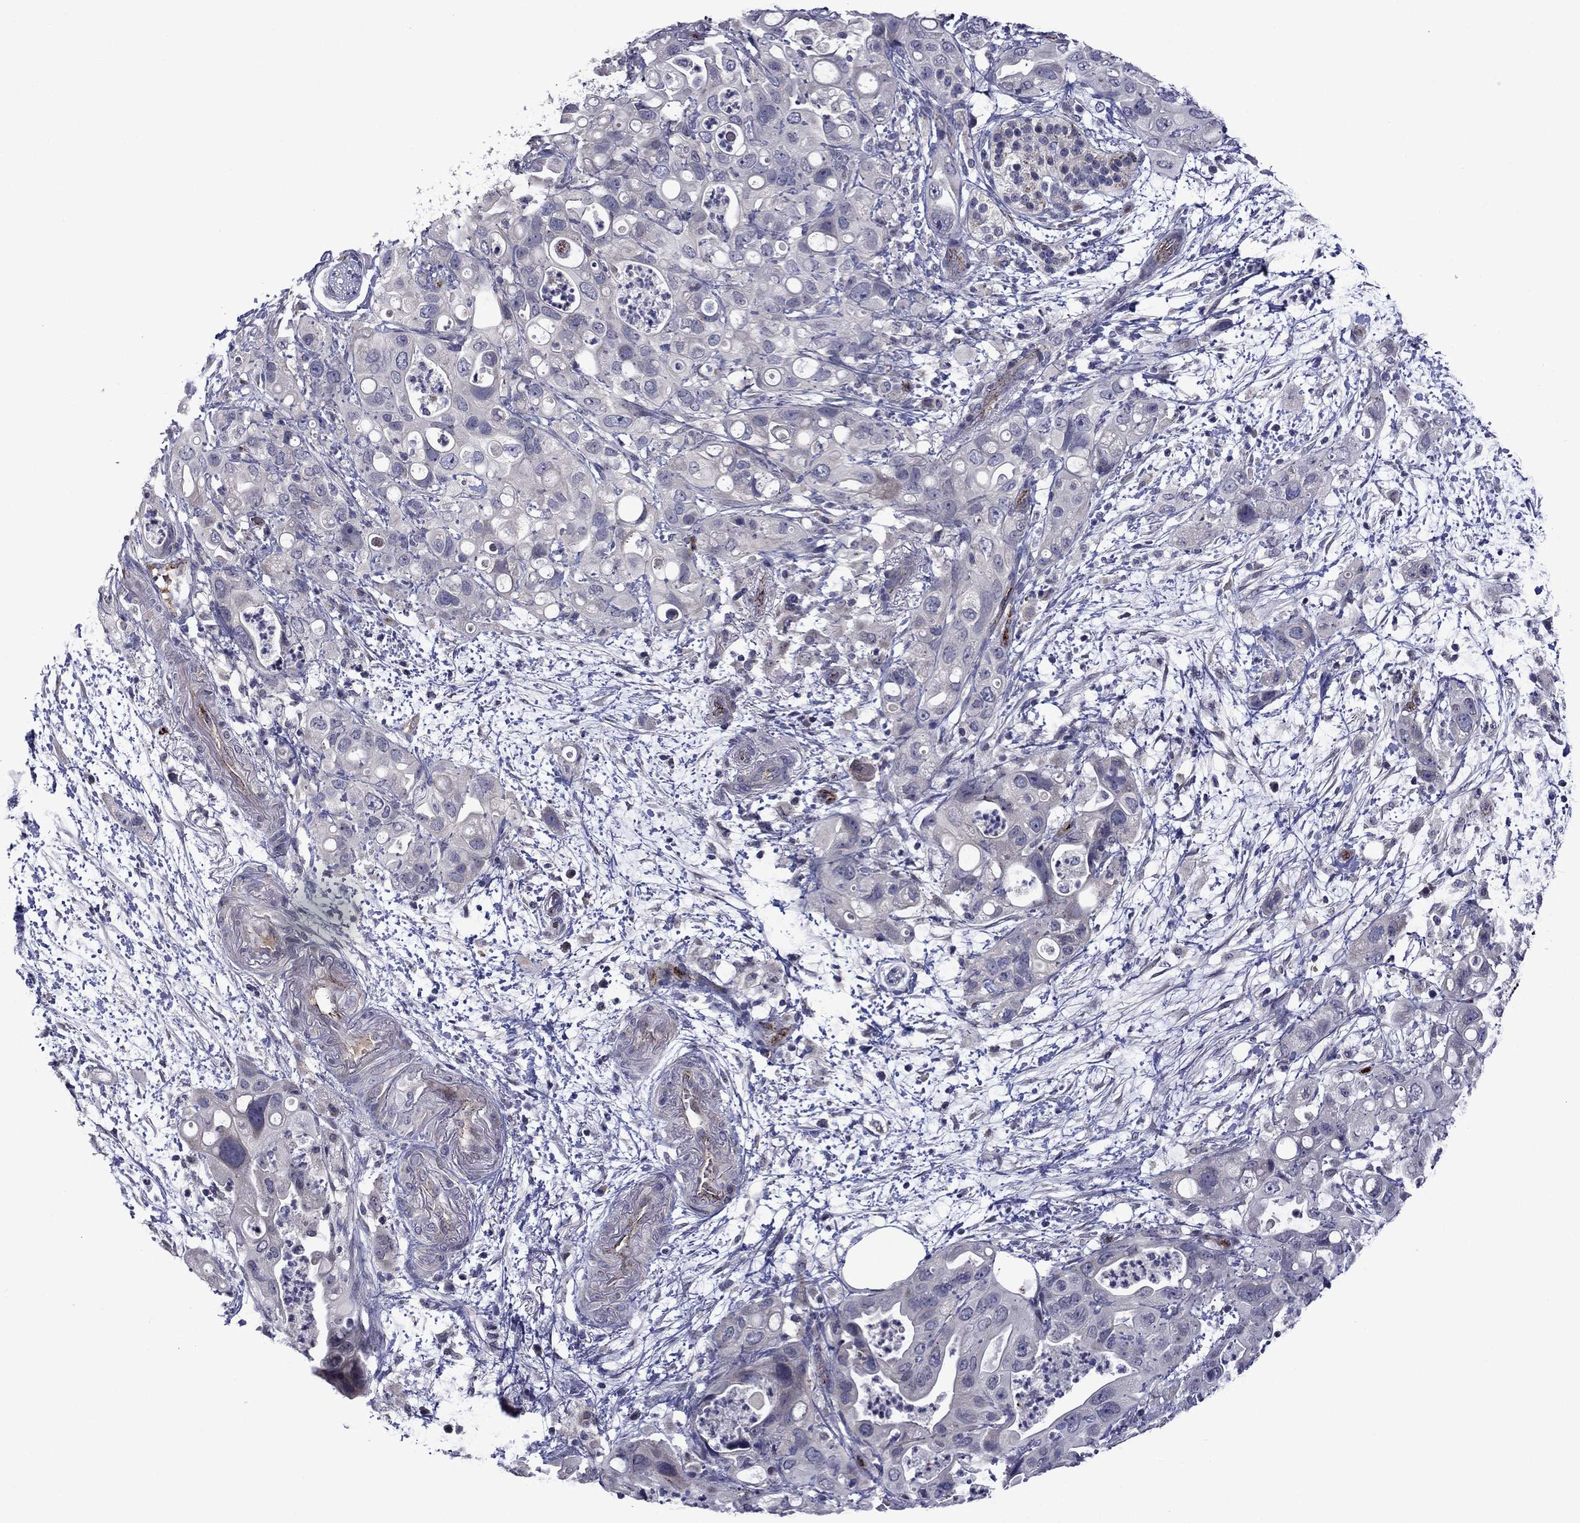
{"staining": {"intensity": "negative", "quantity": "none", "location": "none"}, "tissue": "pancreatic cancer", "cell_type": "Tumor cells", "image_type": "cancer", "snomed": [{"axis": "morphology", "description": "Adenocarcinoma, NOS"}, {"axis": "topography", "description": "Pancreas"}], "caption": "IHC histopathology image of neoplastic tissue: pancreatic adenocarcinoma stained with DAB (3,3'-diaminobenzidine) shows no significant protein positivity in tumor cells.", "gene": "SLITRK1", "patient": {"sex": "female", "age": 72}}